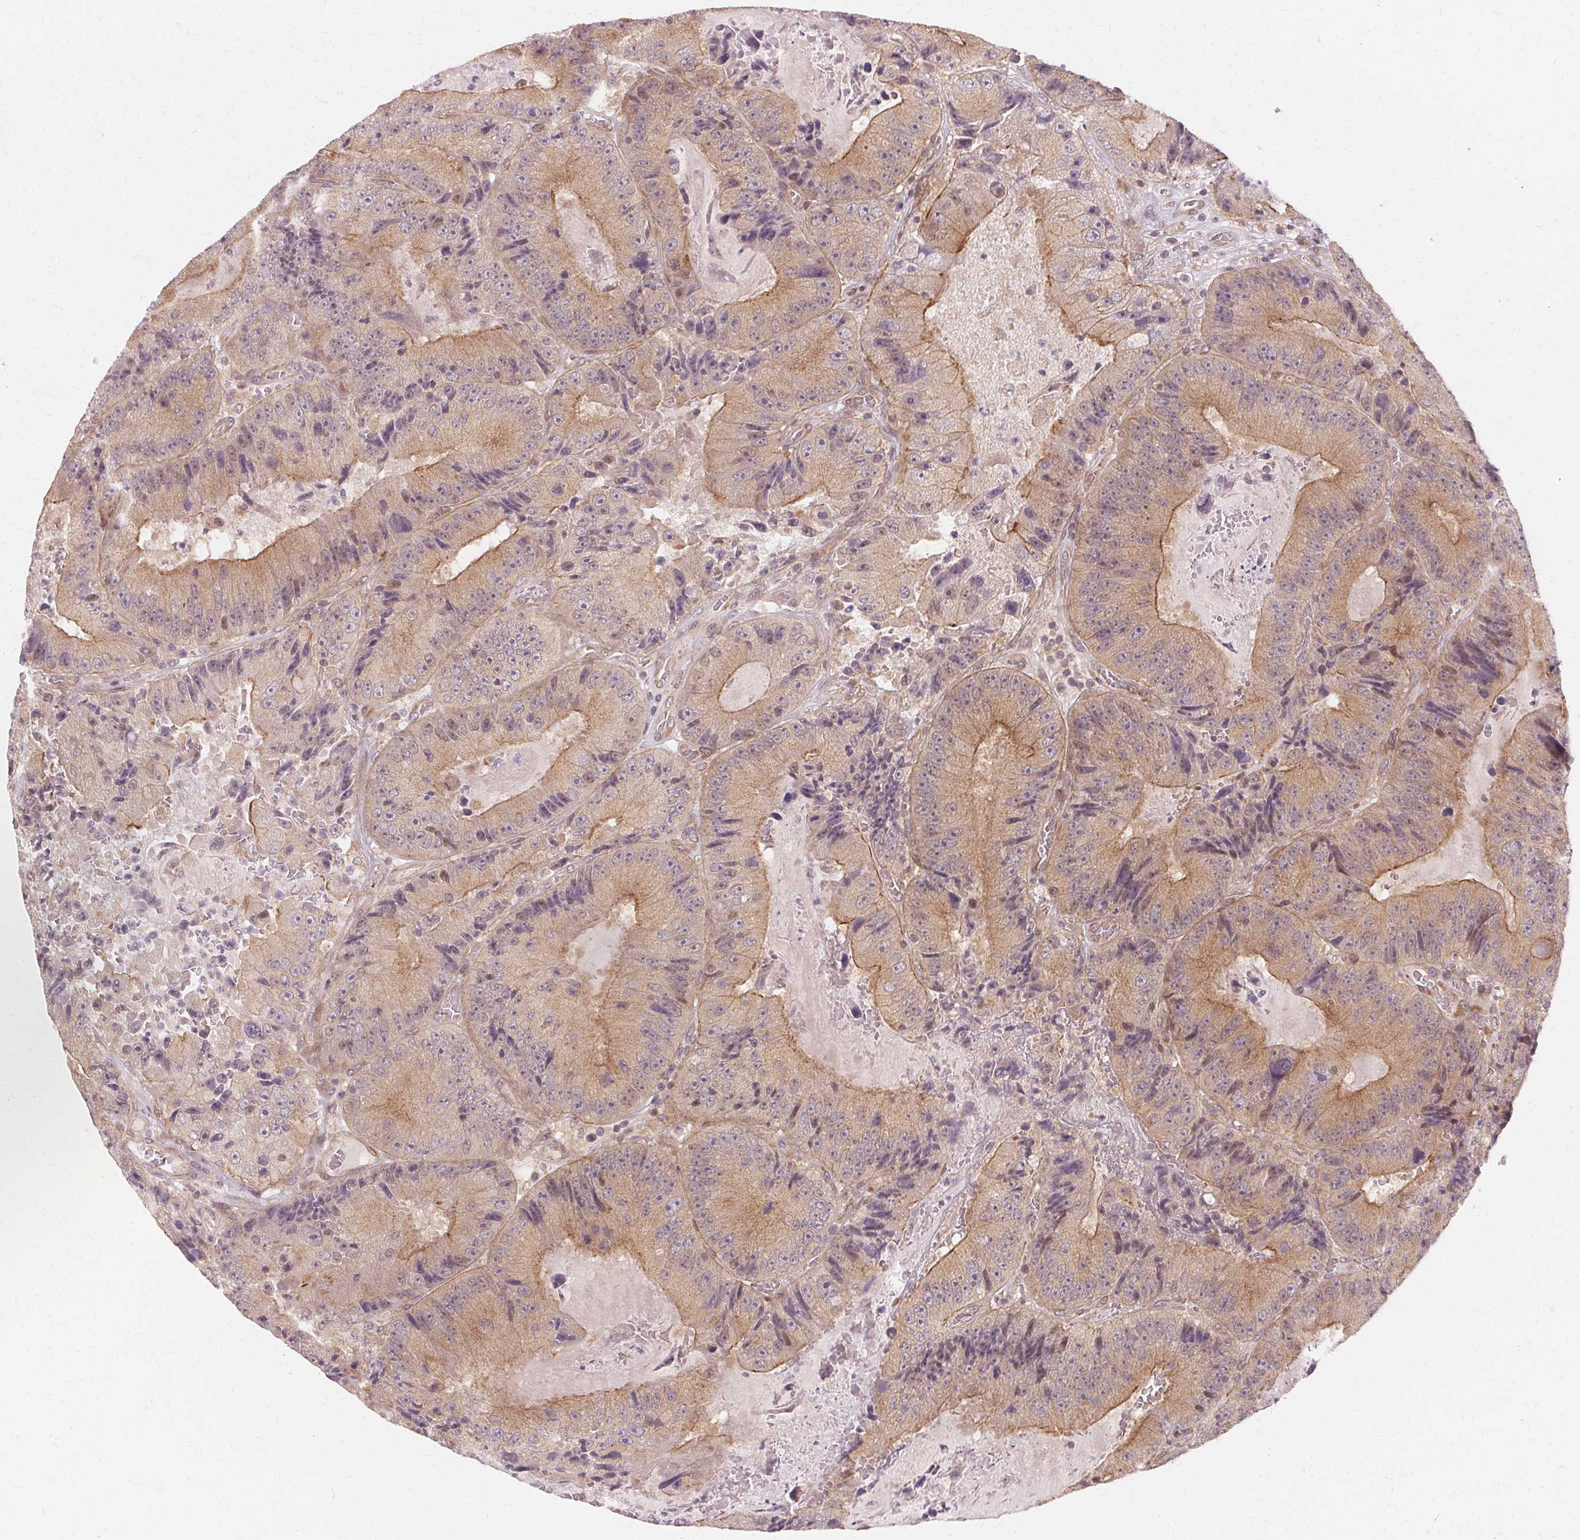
{"staining": {"intensity": "weak", "quantity": ">75%", "location": "cytoplasmic/membranous"}, "tissue": "colorectal cancer", "cell_type": "Tumor cells", "image_type": "cancer", "snomed": [{"axis": "morphology", "description": "Adenocarcinoma, NOS"}, {"axis": "topography", "description": "Colon"}], "caption": "Brown immunohistochemical staining in human colorectal cancer shows weak cytoplasmic/membranous positivity in about >75% of tumor cells.", "gene": "USP8", "patient": {"sex": "female", "age": 86}}